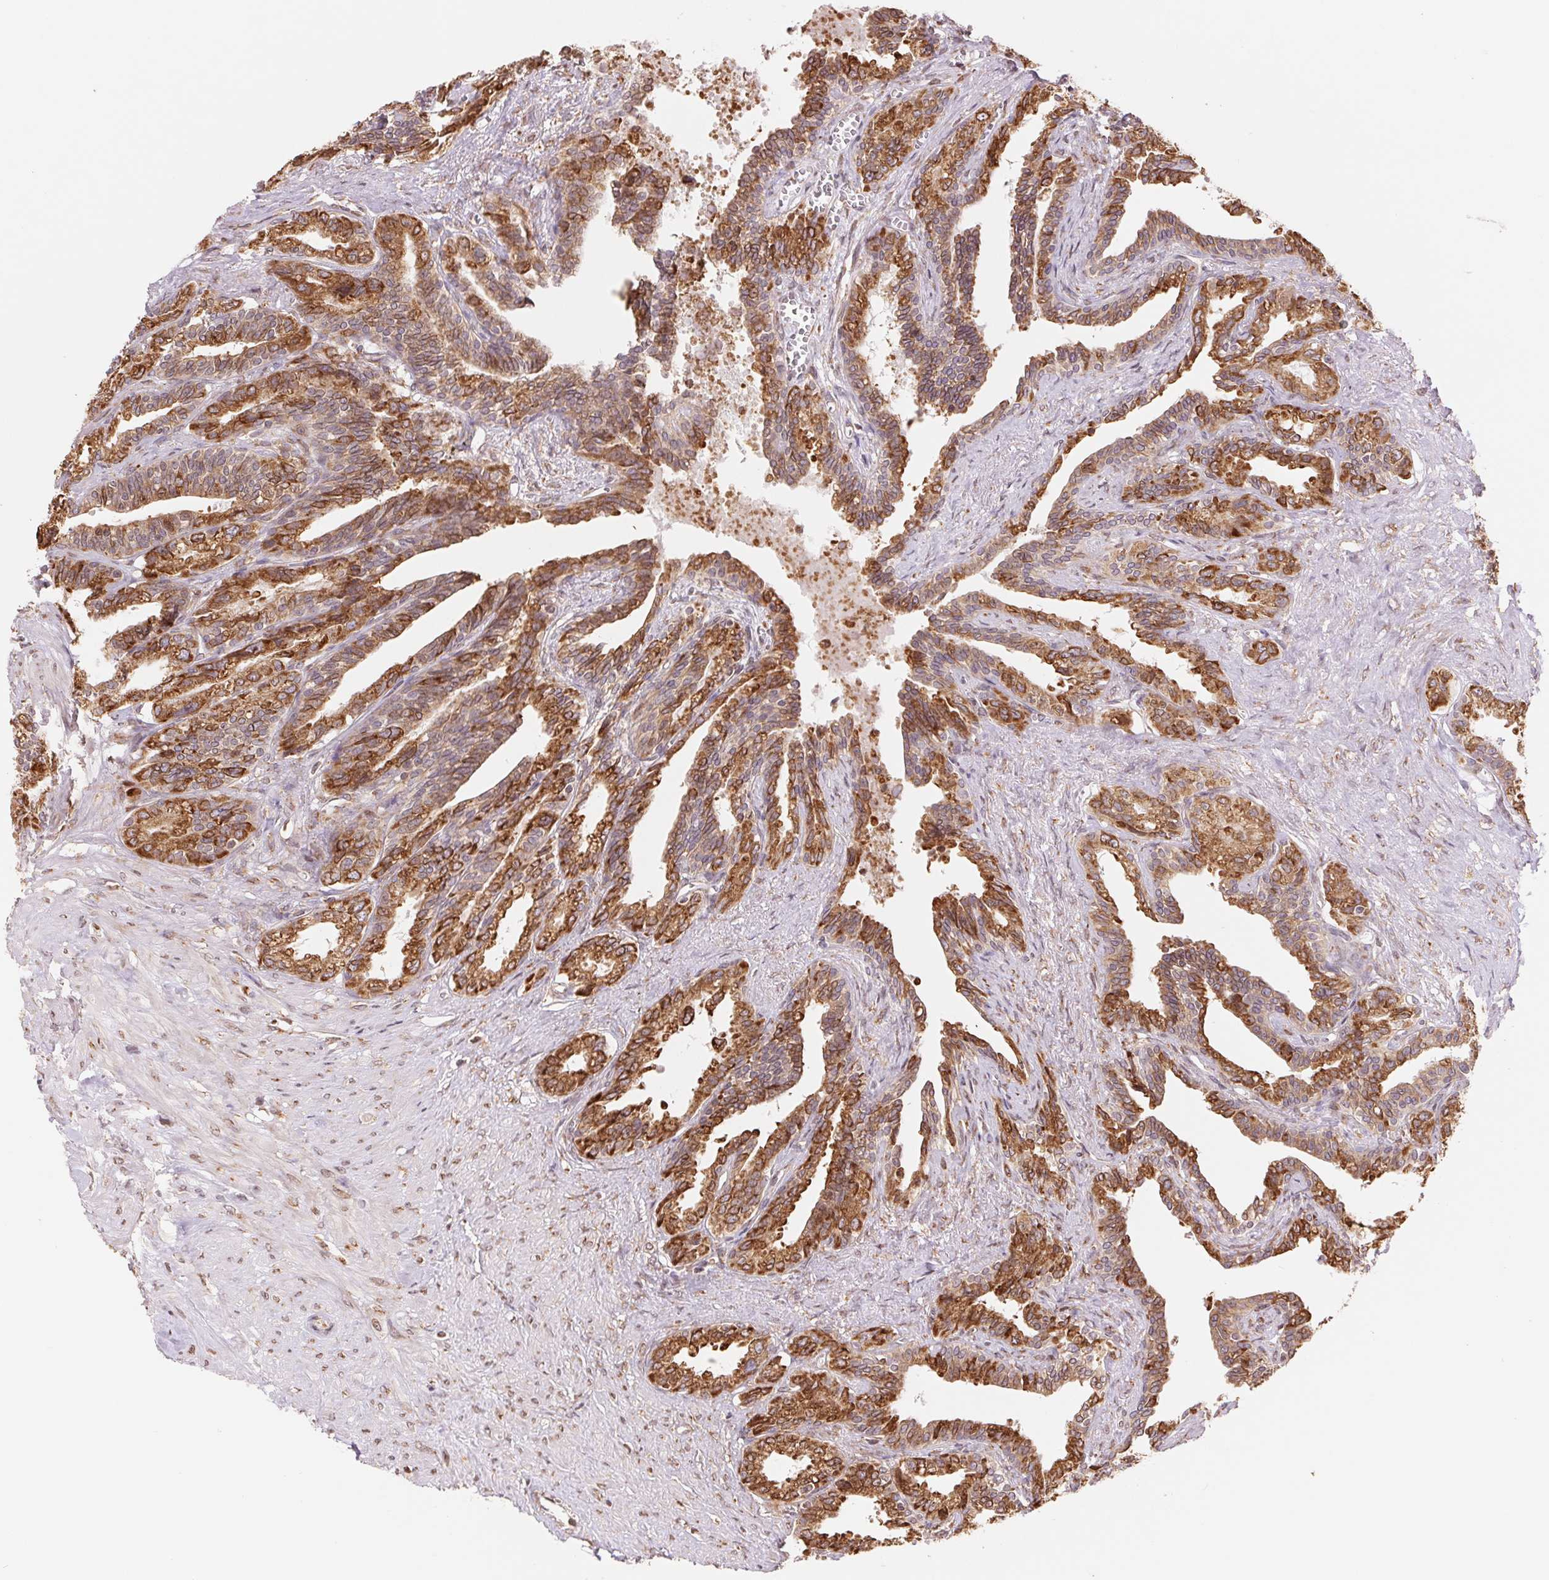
{"staining": {"intensity": "moderate", "quantity": ">75%", "location": "cytoplasmic/membranous"}, "tissue": "seminal vesicle", "cell_type": "Glandular cells", "image_type": "normal", "snomed": [{"axis": "morphology", "description": "Normal tissue, NOS"}, {"axis": "morphology", "description": "Urothelial carcinoma, NOS"}, {"axis": "topography", "description": "Urinary bladder"}, {"axis": "topography", "description": "Seminal veicle"}], "caption": "The immunohistochemical stain highlights moderate cytoplasmic/membranous expression in glandular cells of benign seminal vesicle.", "gene": "RPN1", "patient": {"sex": "male", "age": 76}}